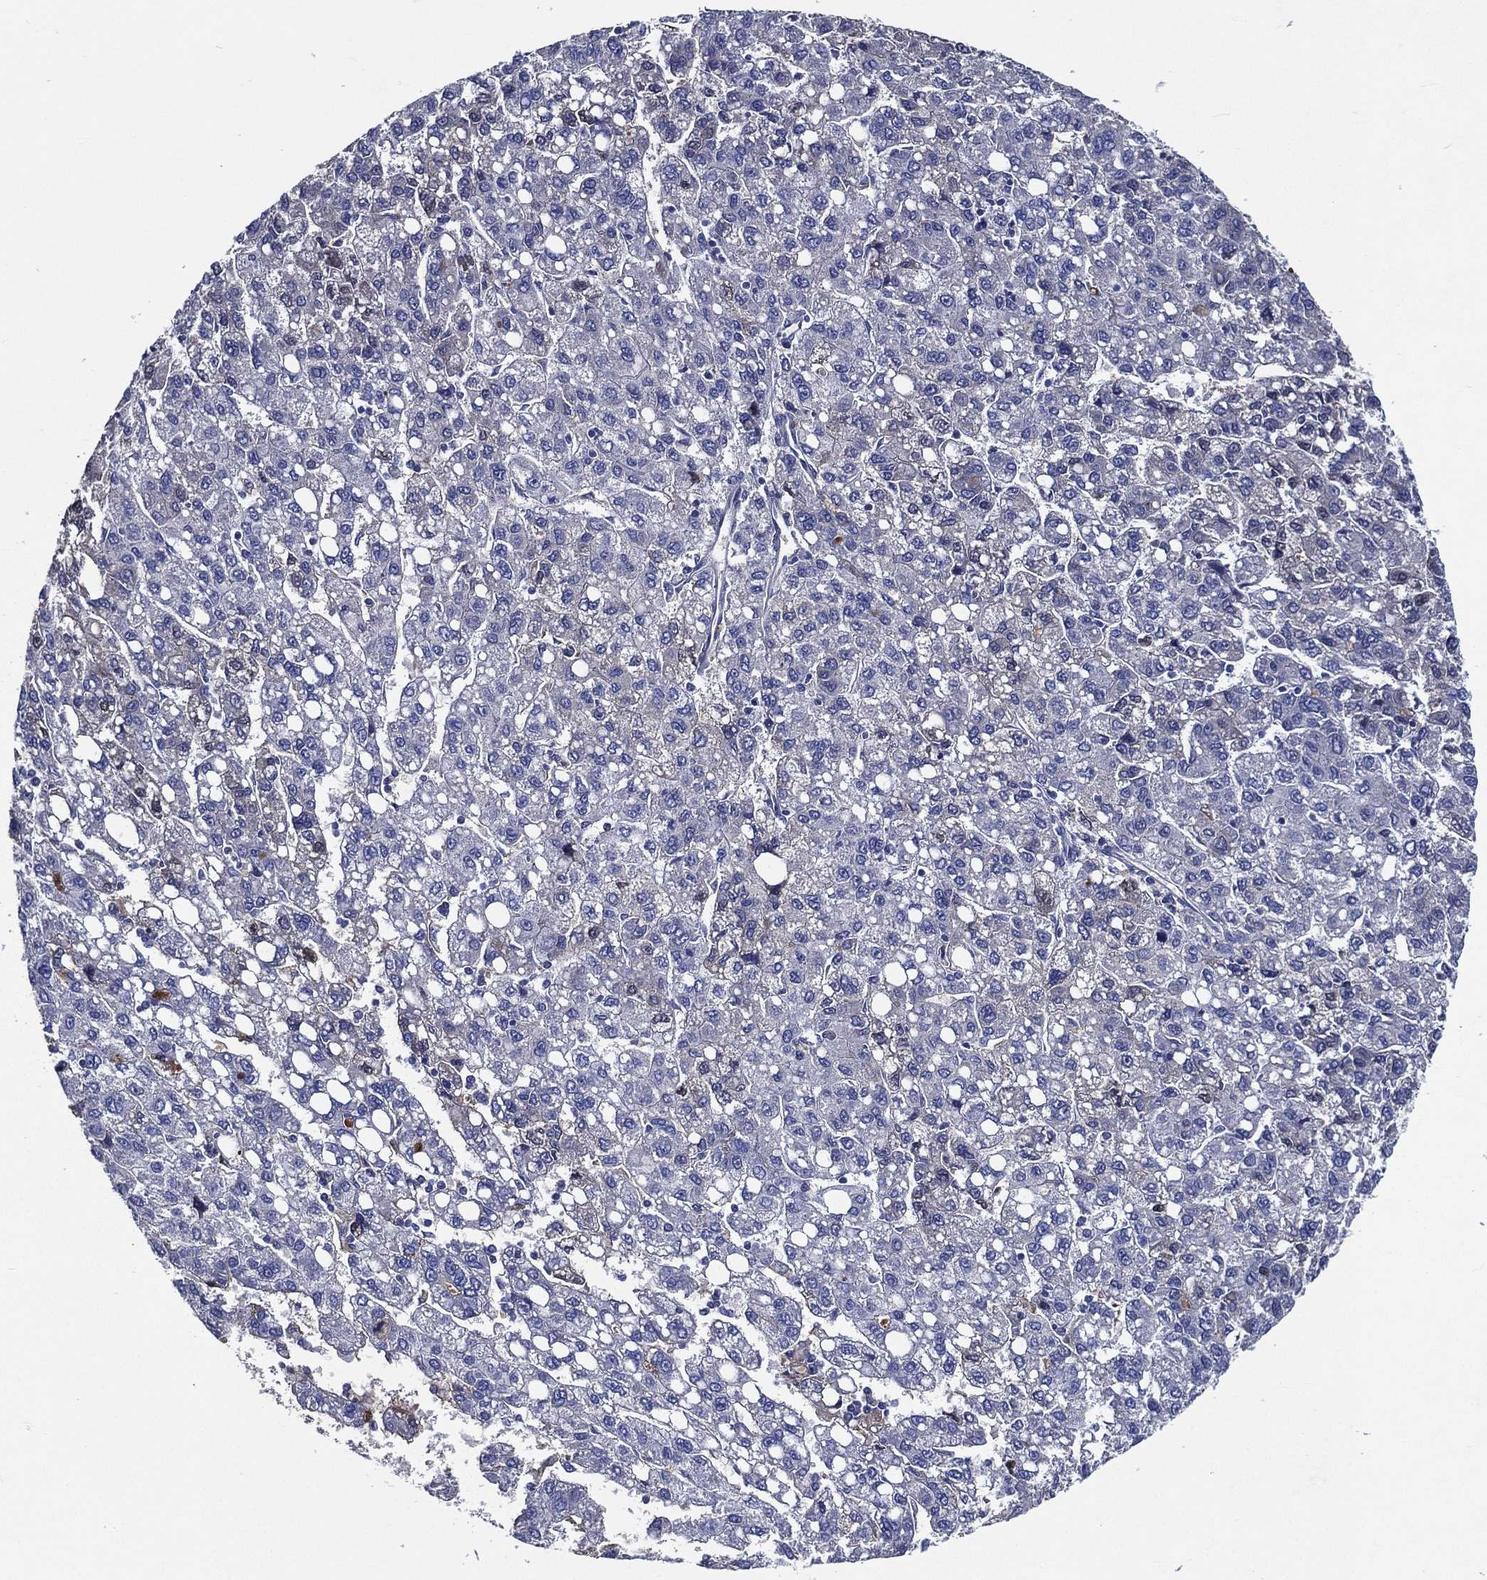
{"staining": {"intensity": "negative", "quantity": "none", "location": "none"}, "tissue": "liver cancer", "cell_type": "Tumor cells", "image_type": "cancer", "snomed": [{"axis": "morphology", "description": "Carcinoma, Hepatocellular, NOS"}, {"axis": "topography", "description": "Liver"}], "caption": "Liver cancer (hepatocellular carcinoma) stained for a protein using immunohistochemistry exhibits no positivity tumor cells.", "gene": "TMPRSS11D", "patient": {"sex": "female", "age": 82}}